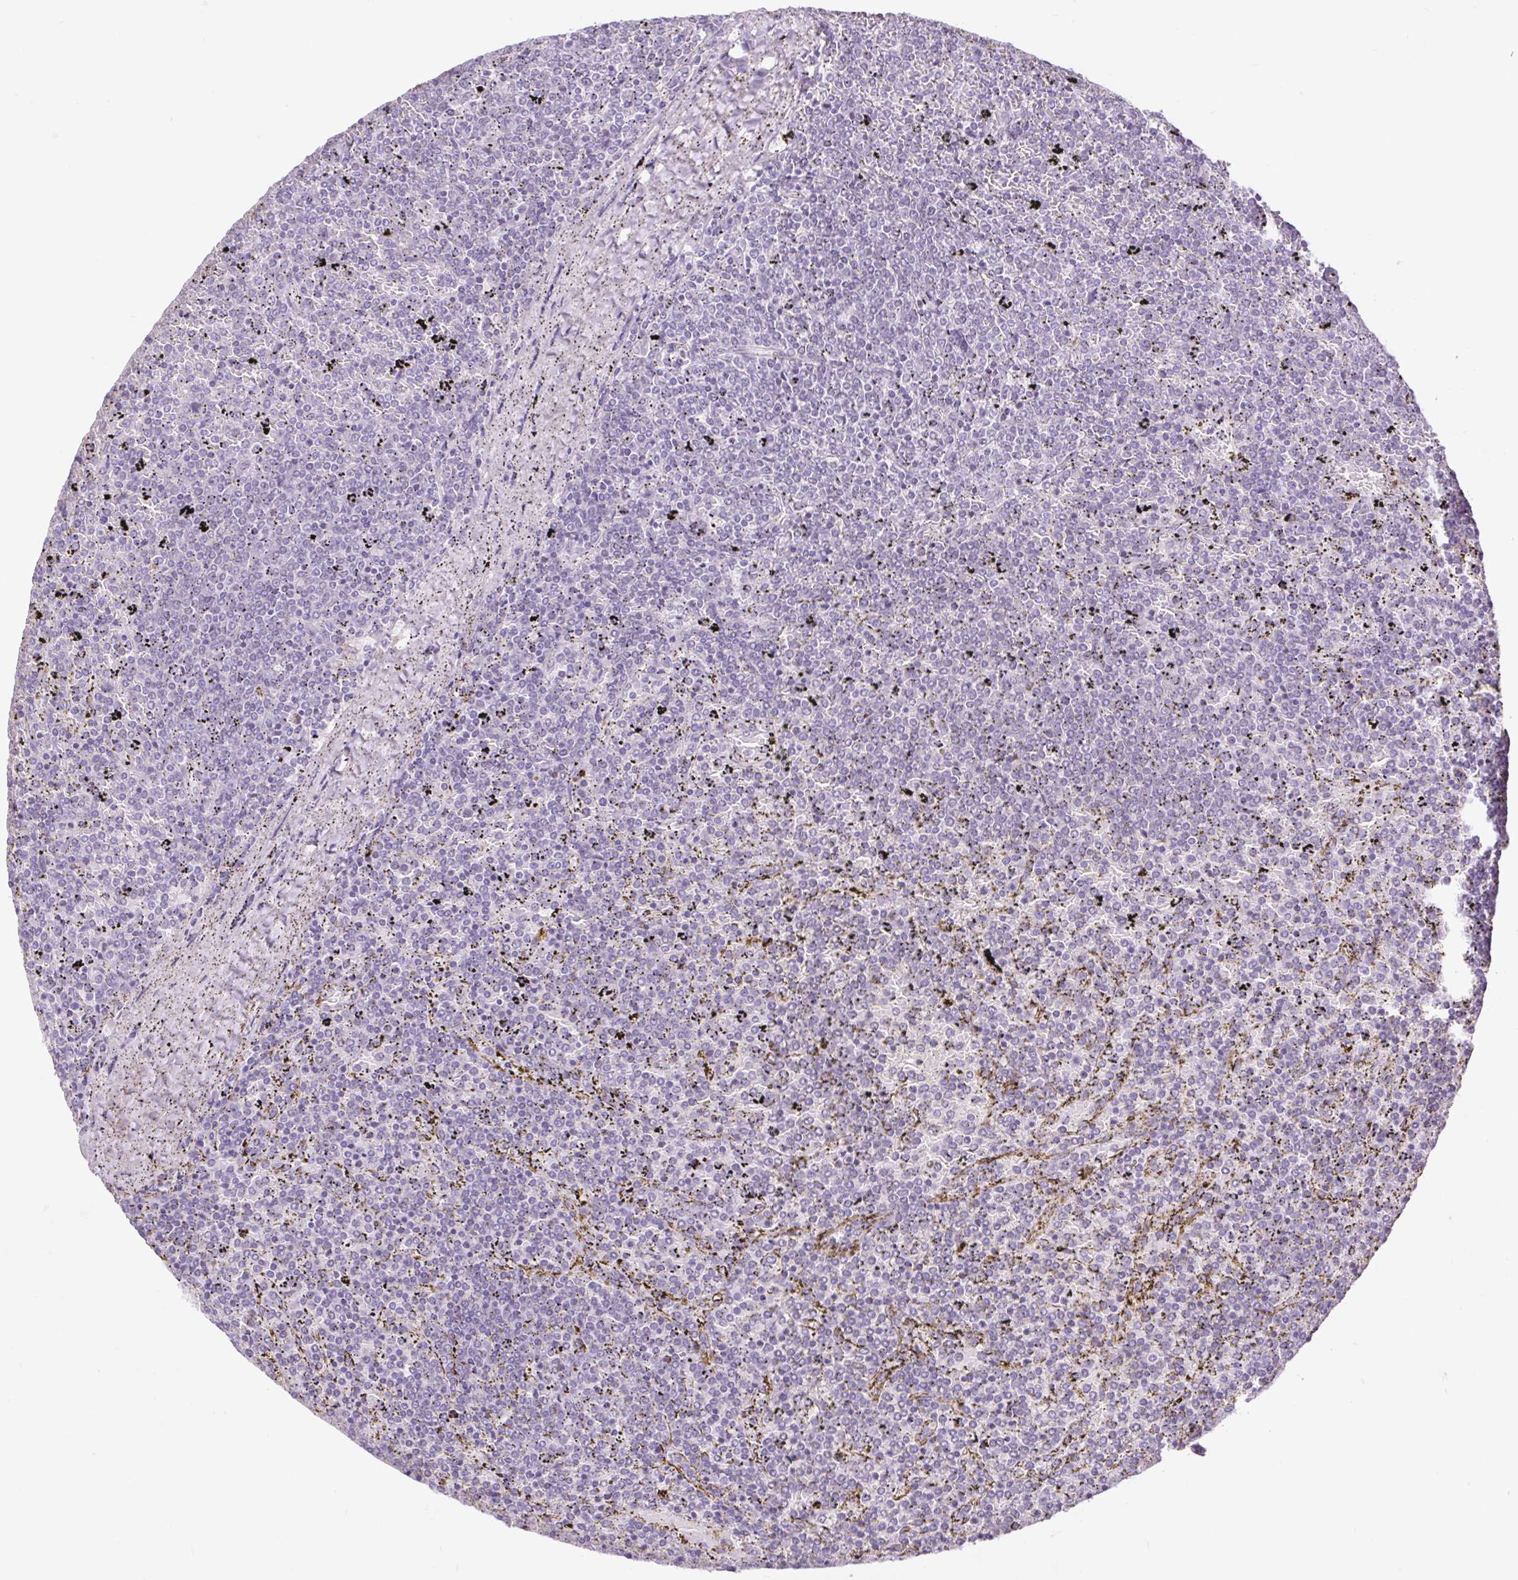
{"staining": {"intensity": "negative", "quantity": "none", "location": "none"}, "tissue": "lymphoma", "cell_type": "Tumor cells", "image_type": "cancer", "snomed": [{"axis": "morphology", "description": "Malignant lymphoma, non-Hodgkin's type, Low grade"}, {"axis": "topography", "description": "Spleen"}], "caption": "An immunohistochemistry (IHC) histopathology image of lymphoma is shown. There is no staining in tumor cells of lymphoma.", "gene": "BCAS1", "patient": {"sex": "female", "age": 77}}